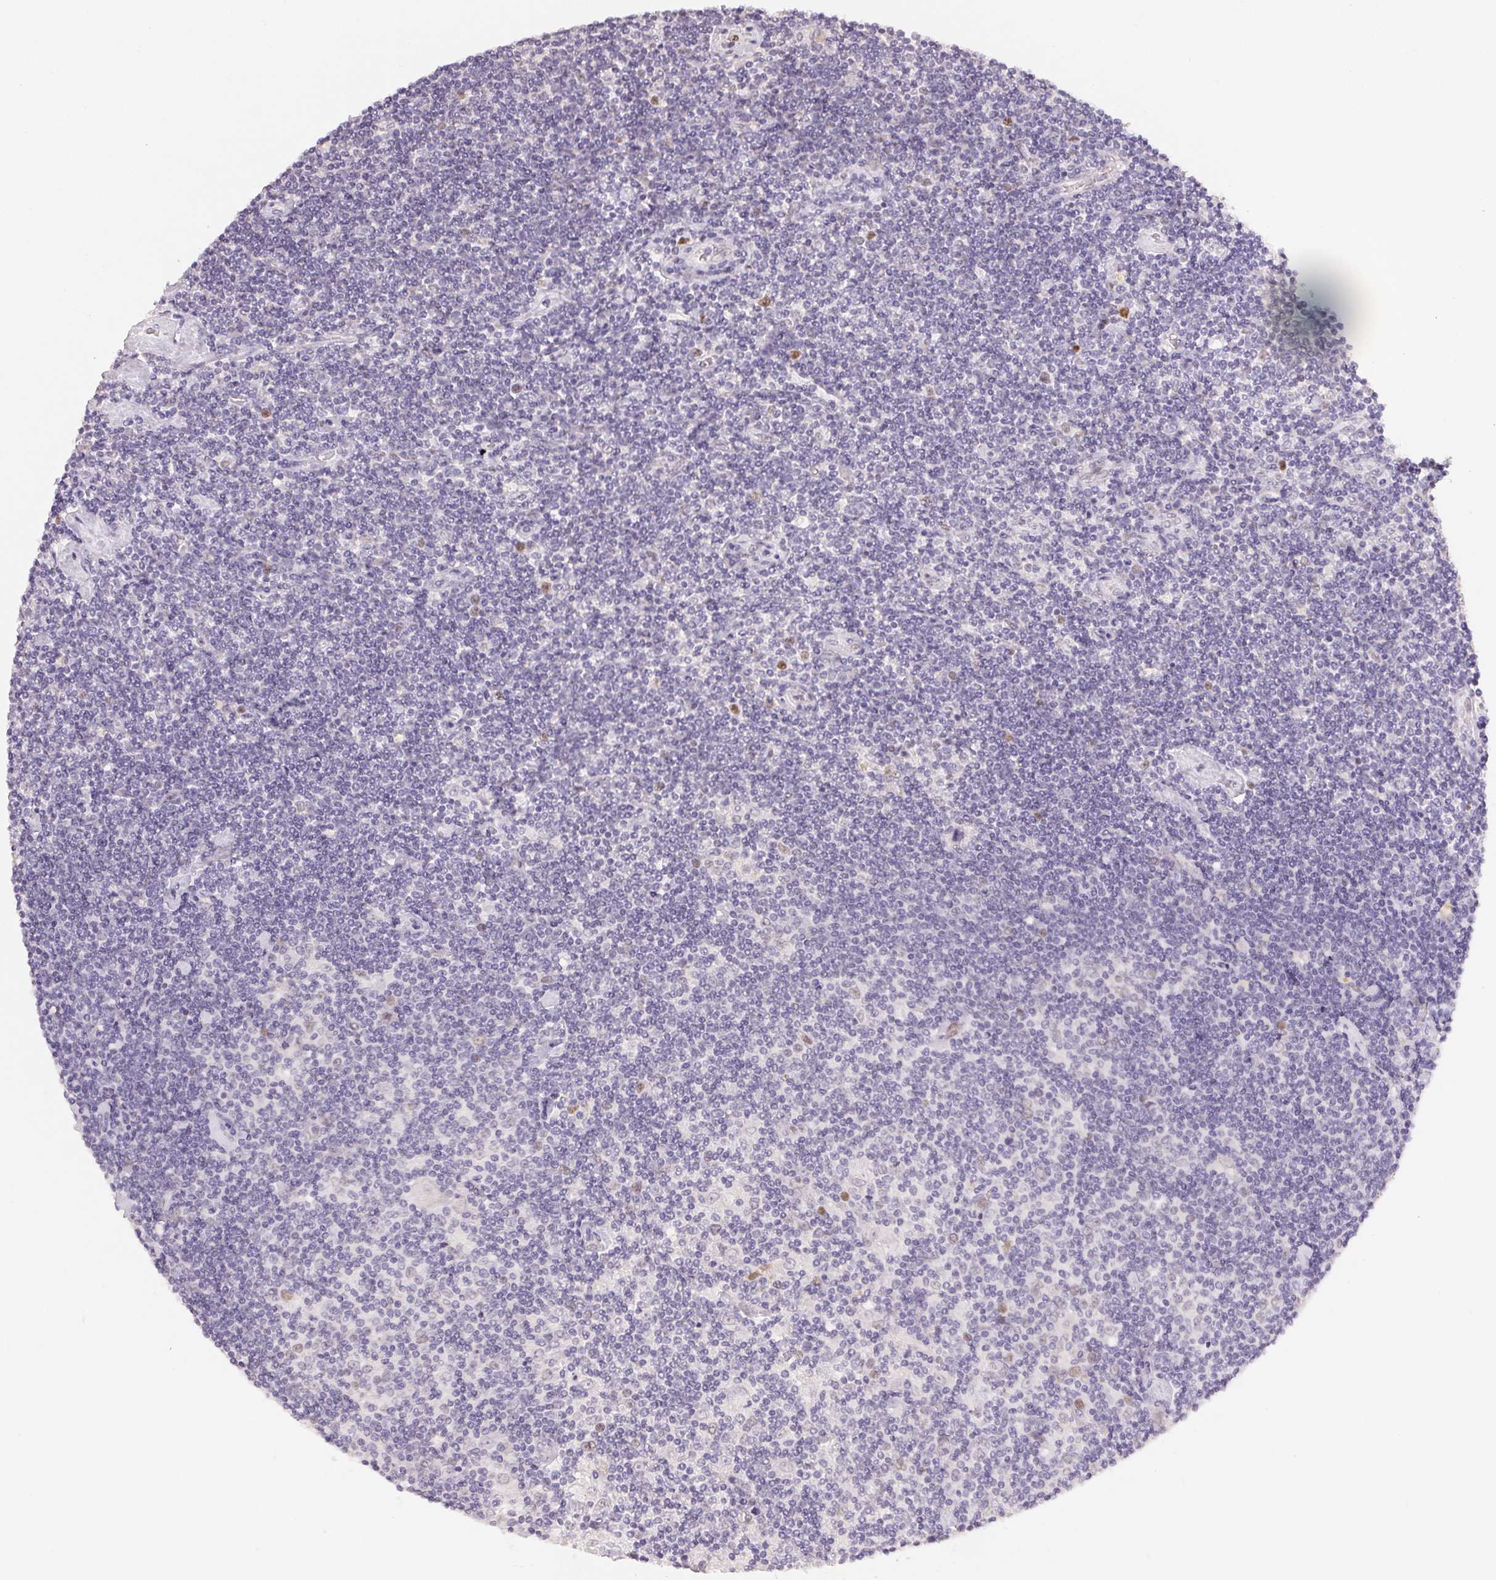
{"staining": {"intensity": "moderate", "quantity": "25%-75%", "location": "nuclear"}, "tissue": "lymphoma", "cell_type": "Tumor cells", "image_type": "cancer", "snomed": [{"axis": "morphology", "description": "Hodgkin's disease, NOS"}, {"axis": "topography", "description": "Lymph node"}], "caption": "Protein staining reveals moderate nuclear positivity in approximately 25%-75% of tumor cells in lymphoma.", "gene": "POLR3G", "patient": {"sex": "male", "age": 40}}